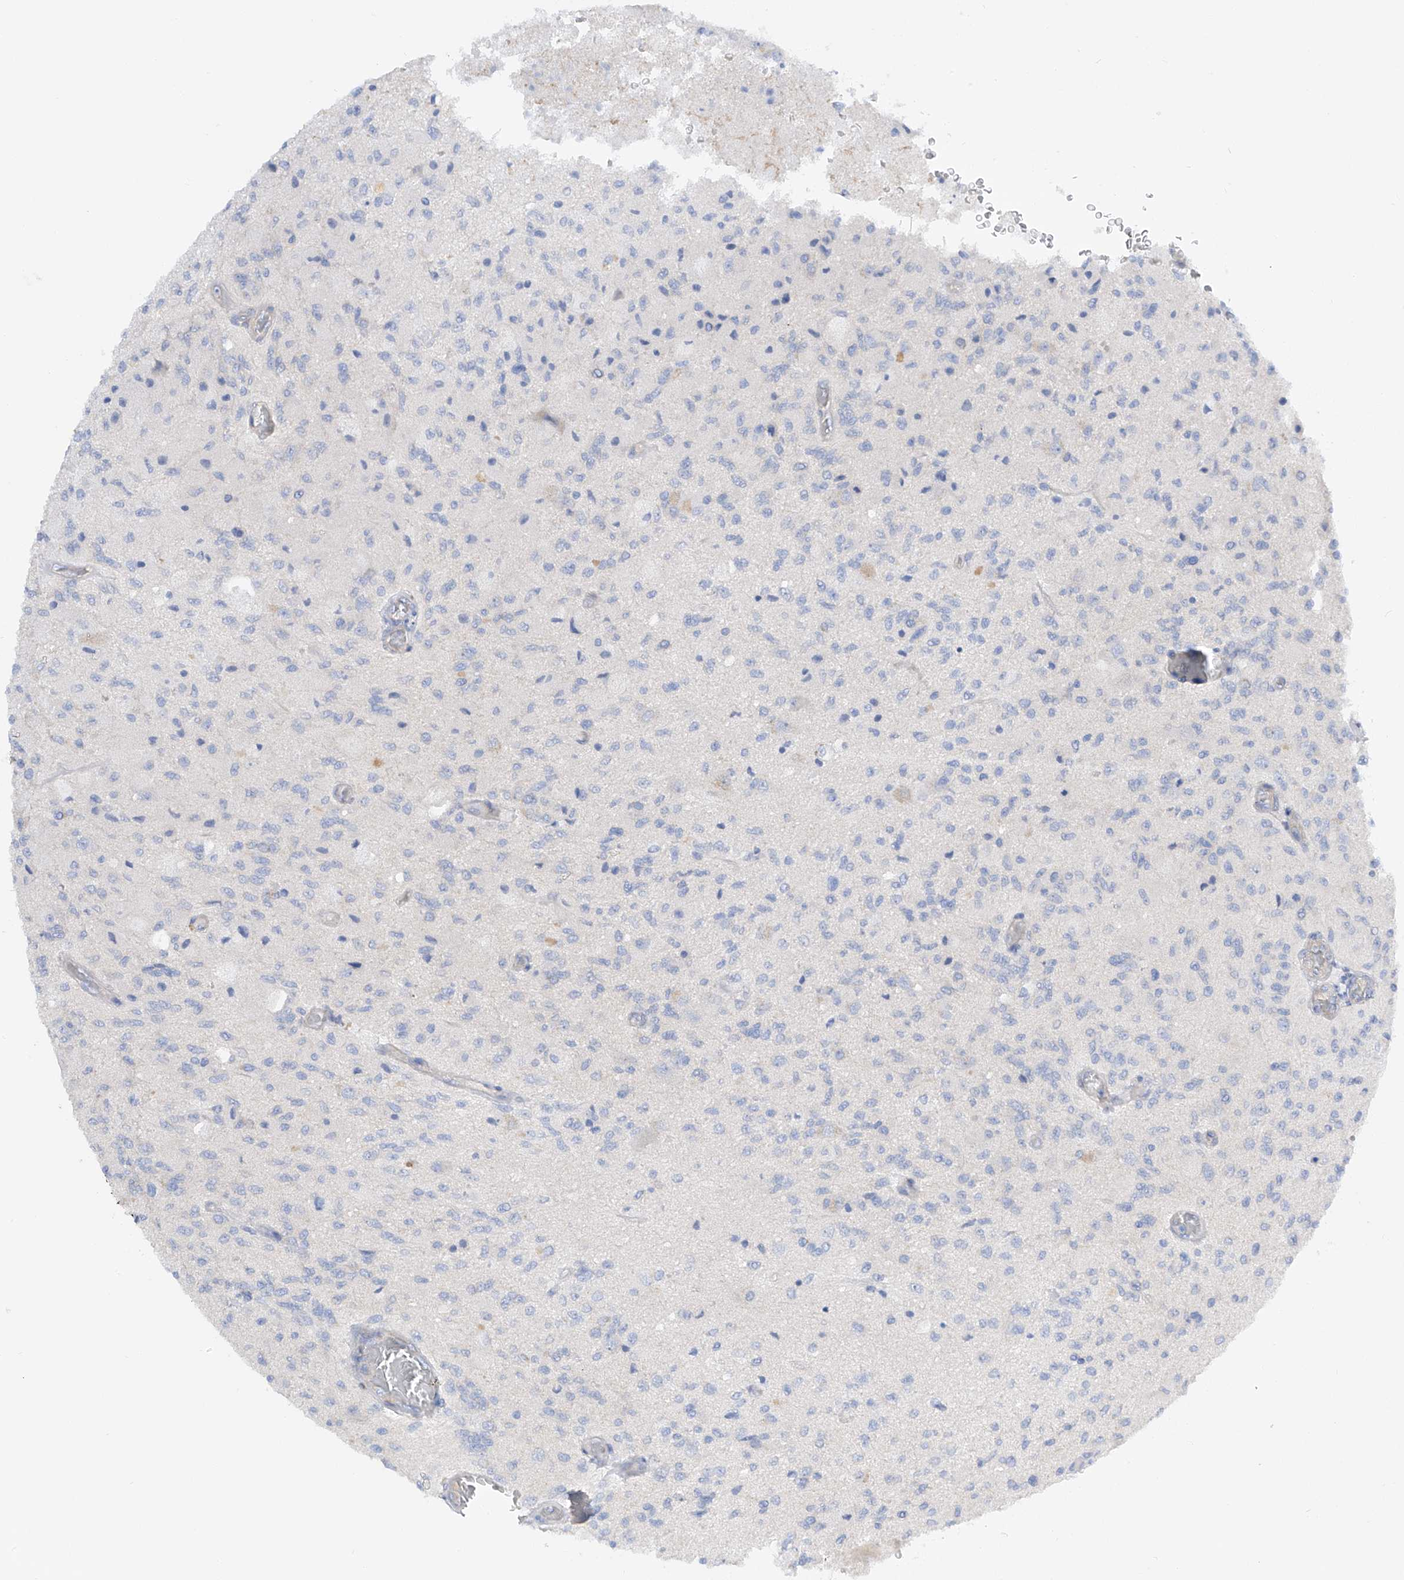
{"staining": {"intensity": "negative", "quantity": "none", "location": "none"}, "tissue": "glioma", "cell_type": "Tumor cells", "image_type": "cancer", "snomed": [{"axis": "morphology", "description": "Normal tissue, NOS"}, {"axis": "morphology", "description": "Glioma, malignant, High grade"}, {"axis": "topography", "description": "Cerebral cortex"}], "caption": "IHC of glioma demonstrates no staining in tumor cells.", "gene": "LCA5", "patient": {"sex": "male", "age": 77}}